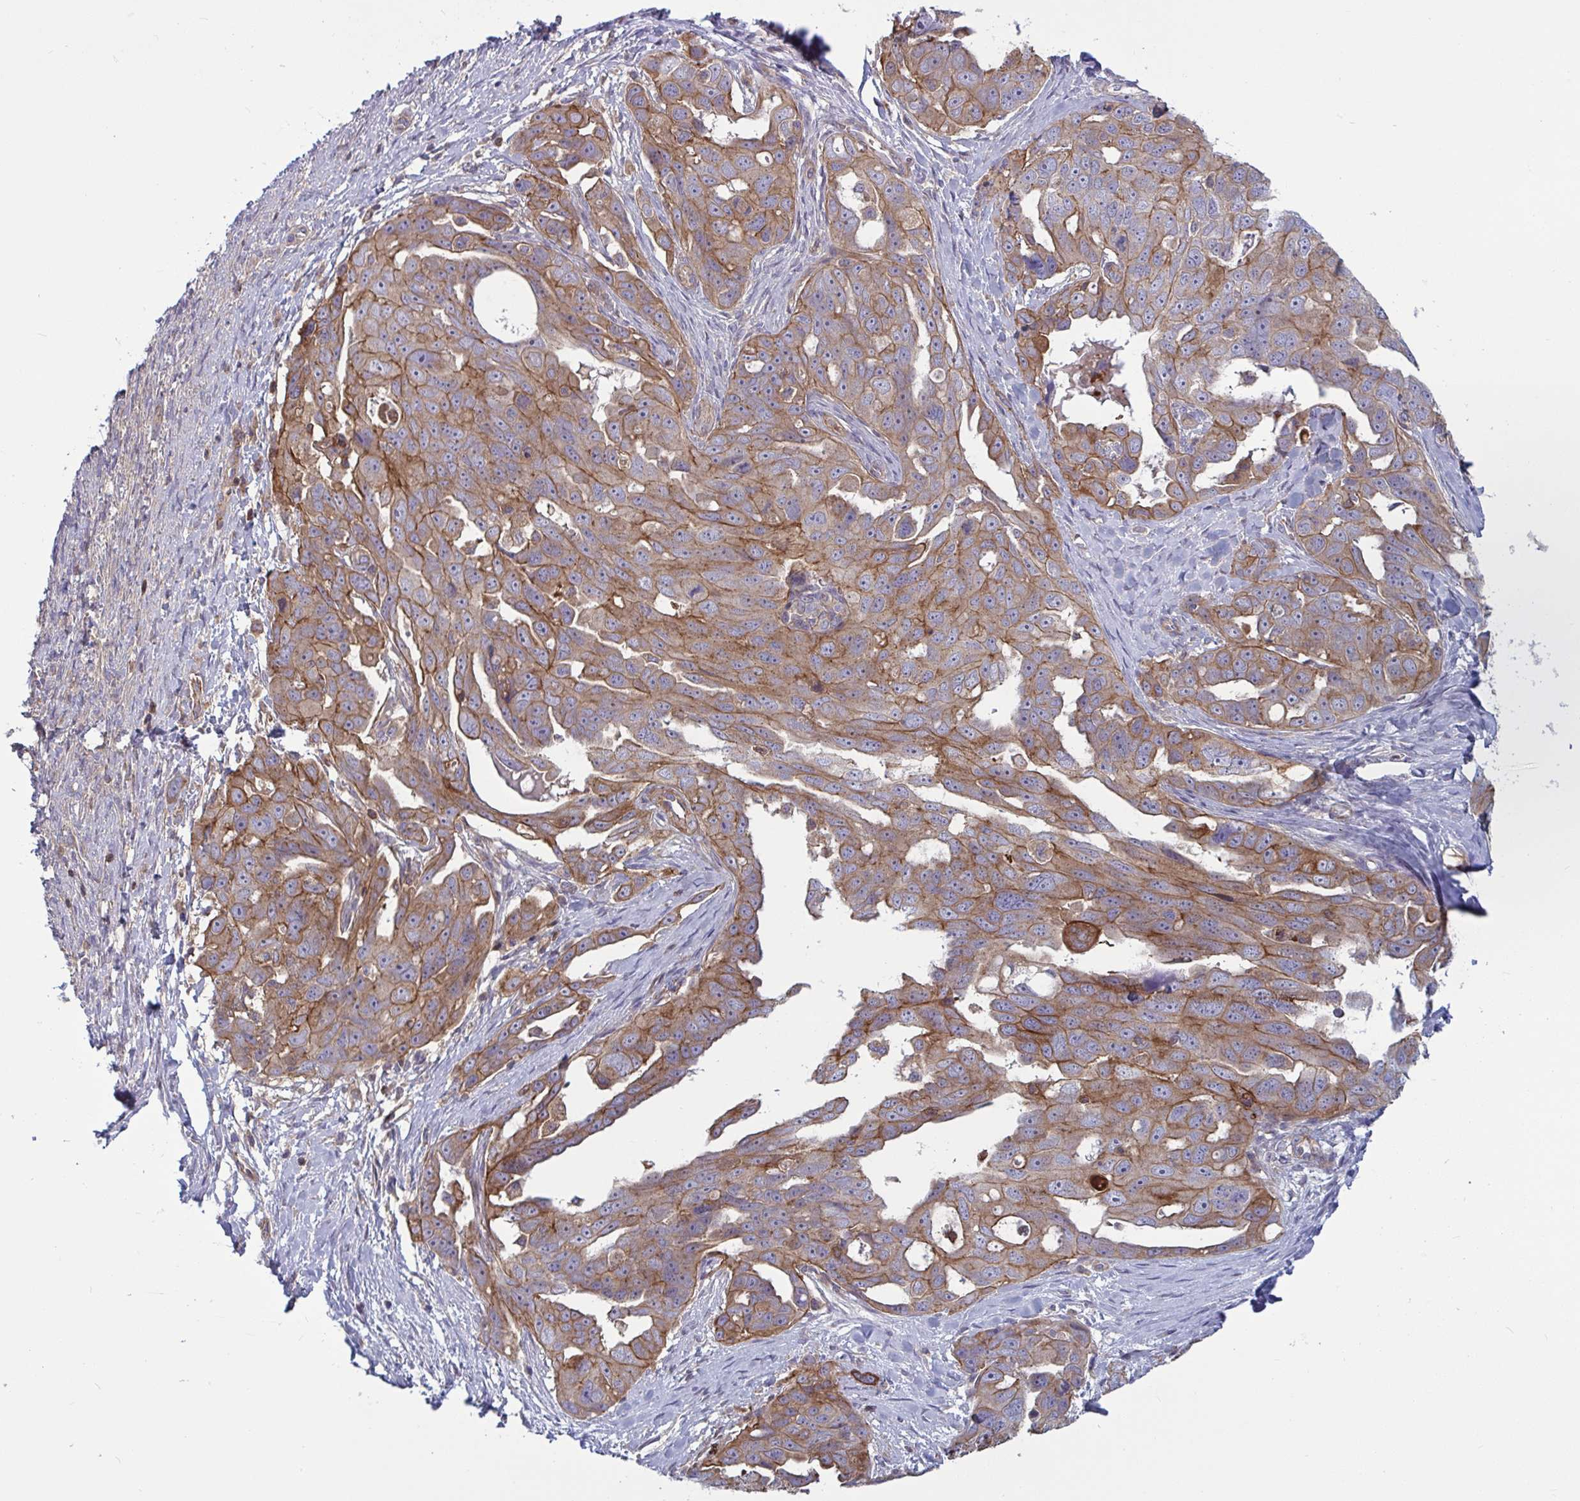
{"staining": {"intensity": "moderate", "quantity": ">75%", "location": "cytoplasmic/membranous"}, "tissue": "ovarian cancer", "cell_type": "Tumor cells", "image_type": "cancer", "snomed": [{"axis": "morphology", "description": "Carcinoma, endometroid"}, {"axis": "topography", "description": "Ovary"}], "caption": "The immunohistochemical stain labels moderate cytoplasmic/membranous staining in tumor cells of ovarian cancer (endometroid carcinoma) tissue.", "gene": "TANK", "patient": {"sex": "female", "age": 70}}